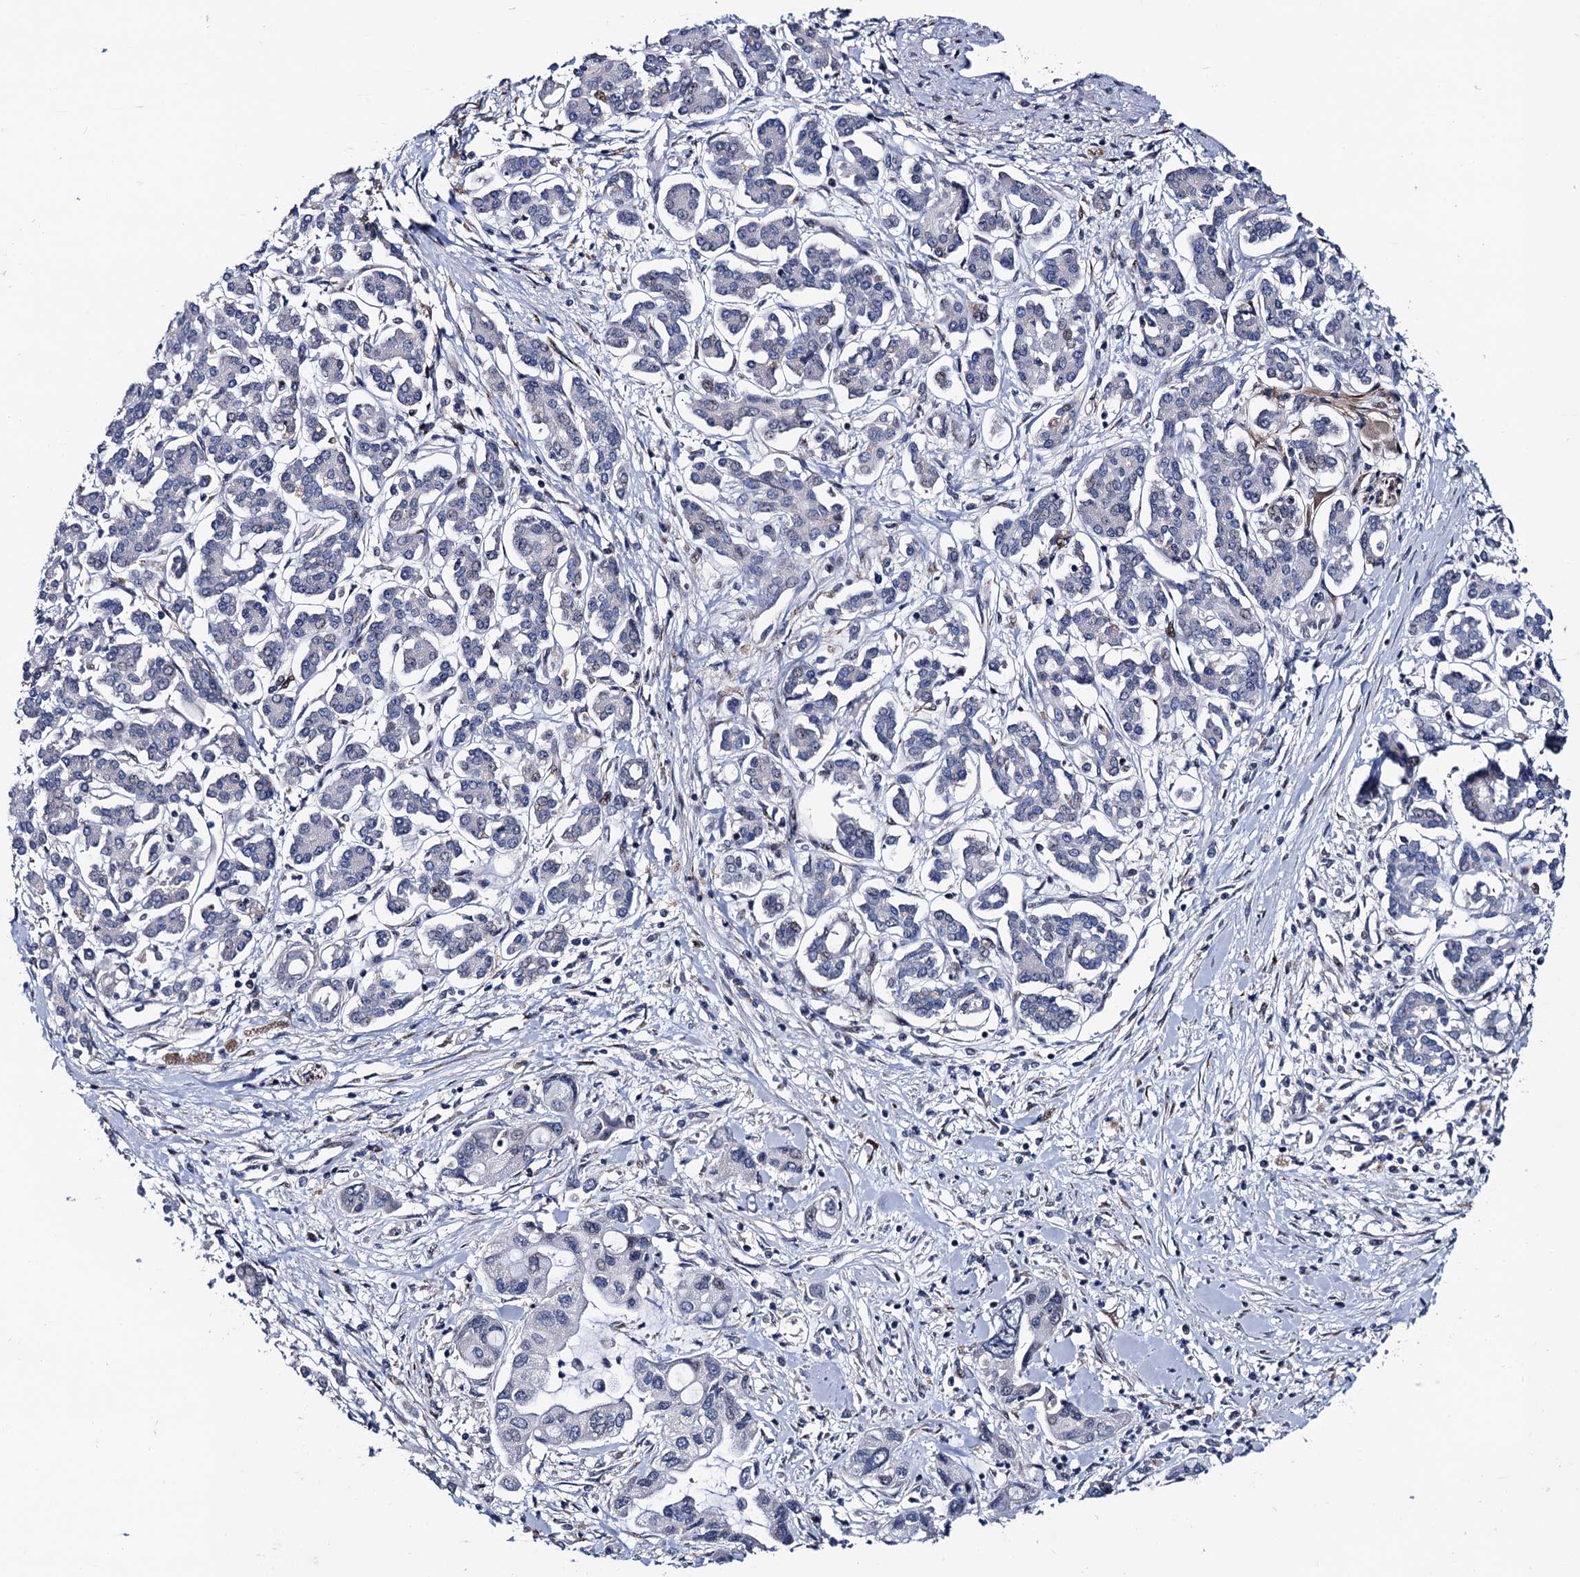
{"staining": {"intensity": "negative", "quantity": "none", "location": "none"}, "tissue": "pancreatic cancer", "cell_type": "Tumor cells", "image_type": "cancer", "snomed": [{"axis": "morphology", "description": "Adenocarcinoma, NOS"}, {"axis": "topography", "description": "Pancreas"}], "caption": "Immunohistochemistry histopathology image of pancreatic cancer stained for a protein (brown), which displays no staining in tumor cells.", "gene": "TRMT112", "patient": {"sex": "female", "age": 50}}